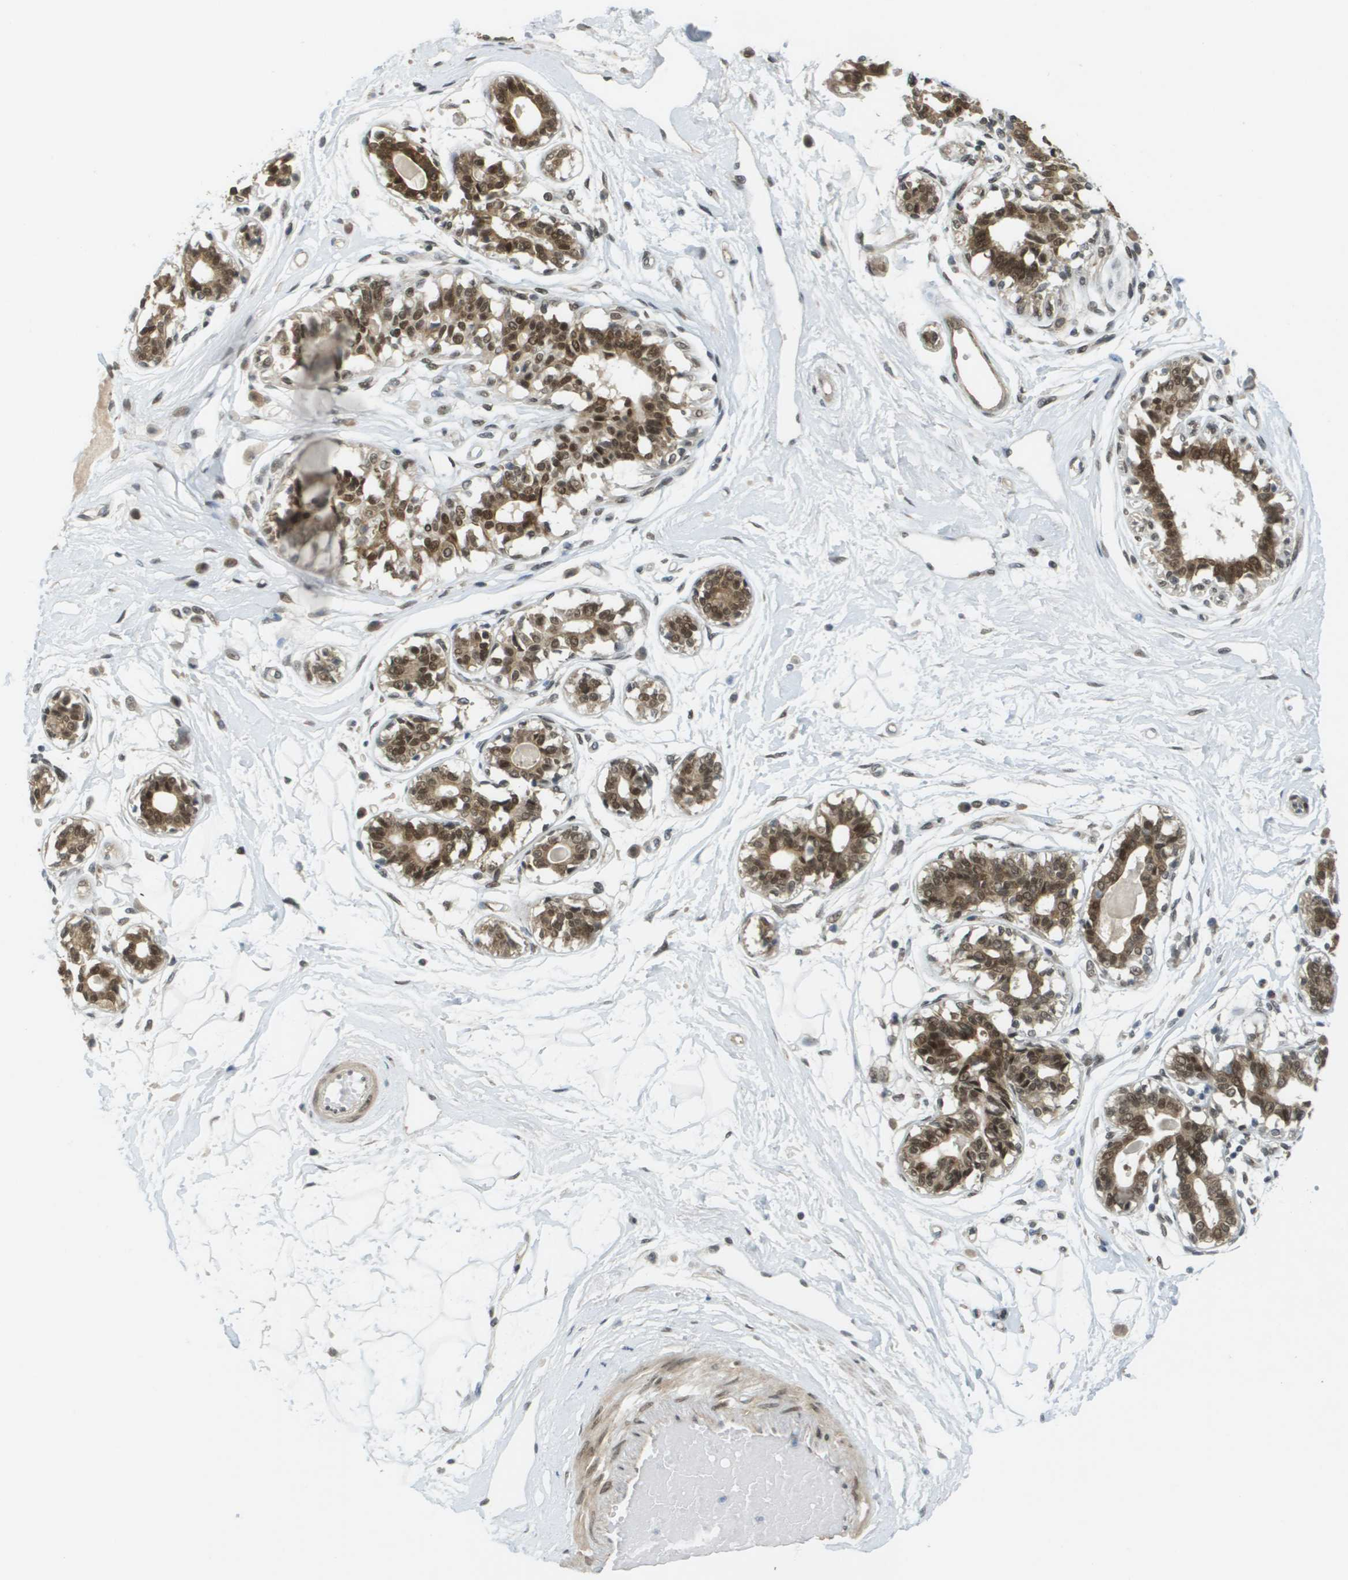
{"staining": {"intensity": "weak", "quantity": ">75%", "location": "nuclear"}, "tissue": "breast", "cell_type": "Adipocytes", "image_type": "normal", "snomed": [{"axis": "morphology", "description": "Normal tissue, NOS"}, {"axis": "topography", "description": "Breast"}], "caption": "Benign breast reveals weak nuclear expression in approximately >75% of adipocytes The staining is performed using DAB brown chromogen to label protein expression. The nuclei are counter-stained blue using hematoxylin..", "gene": "ARID1B", "patient": {"sex": "female", "age": 45}}